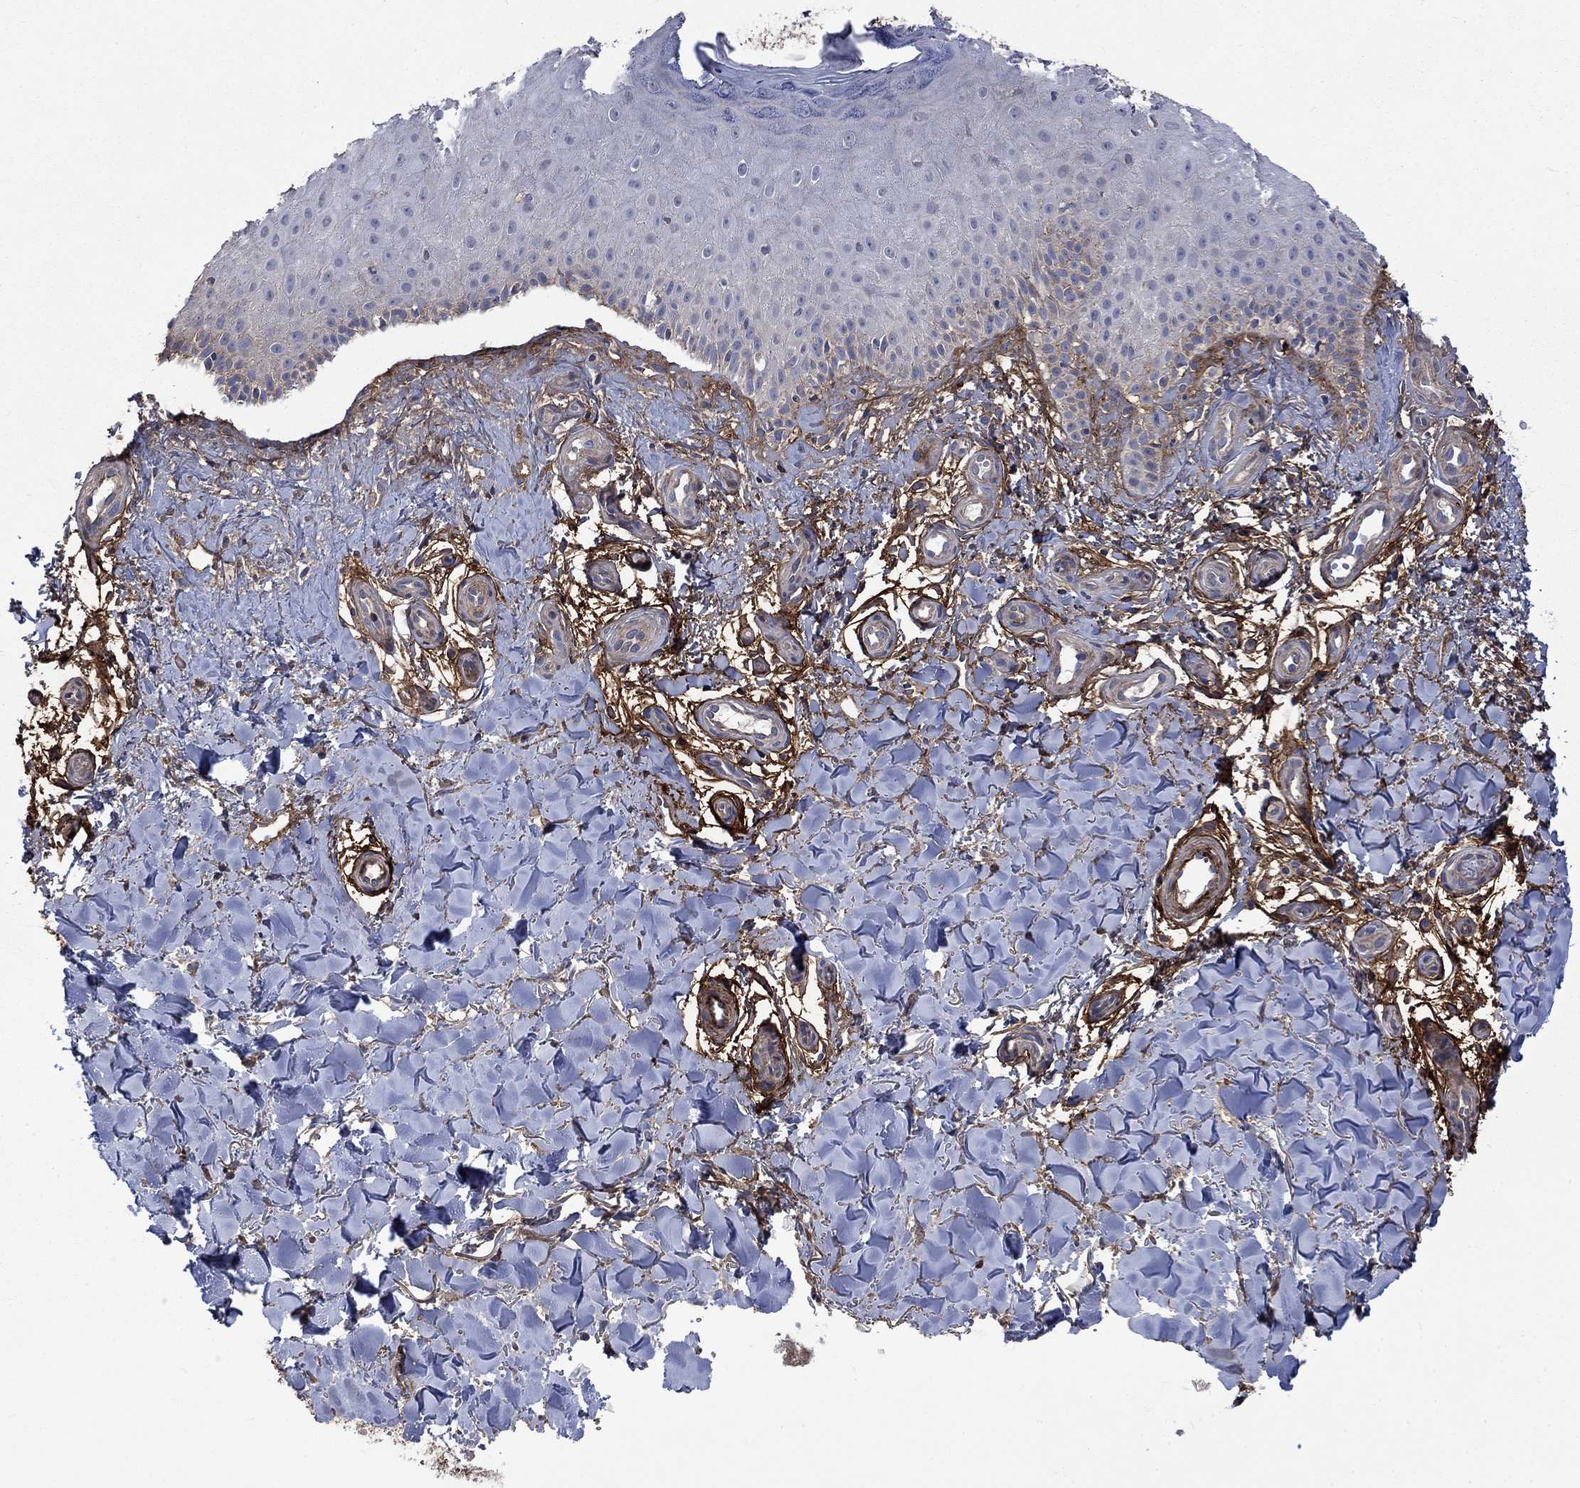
{"staining": {"intensity": "negative", "quantity": "none", "location": "none"}, "tissue": "melanoma", "cell_type": "Tumor cells", "image_type": "cancer", "snomed": [{"axis": "morphology", "description": "Malignant melanoma, NOS"}, {"axis": "topography", "description": "Skin"}], "caption": "There is no significant staining in tumor cells of melanoma.", "gene": "VCAN", "patient": {"sex": "female", "age": 53}}